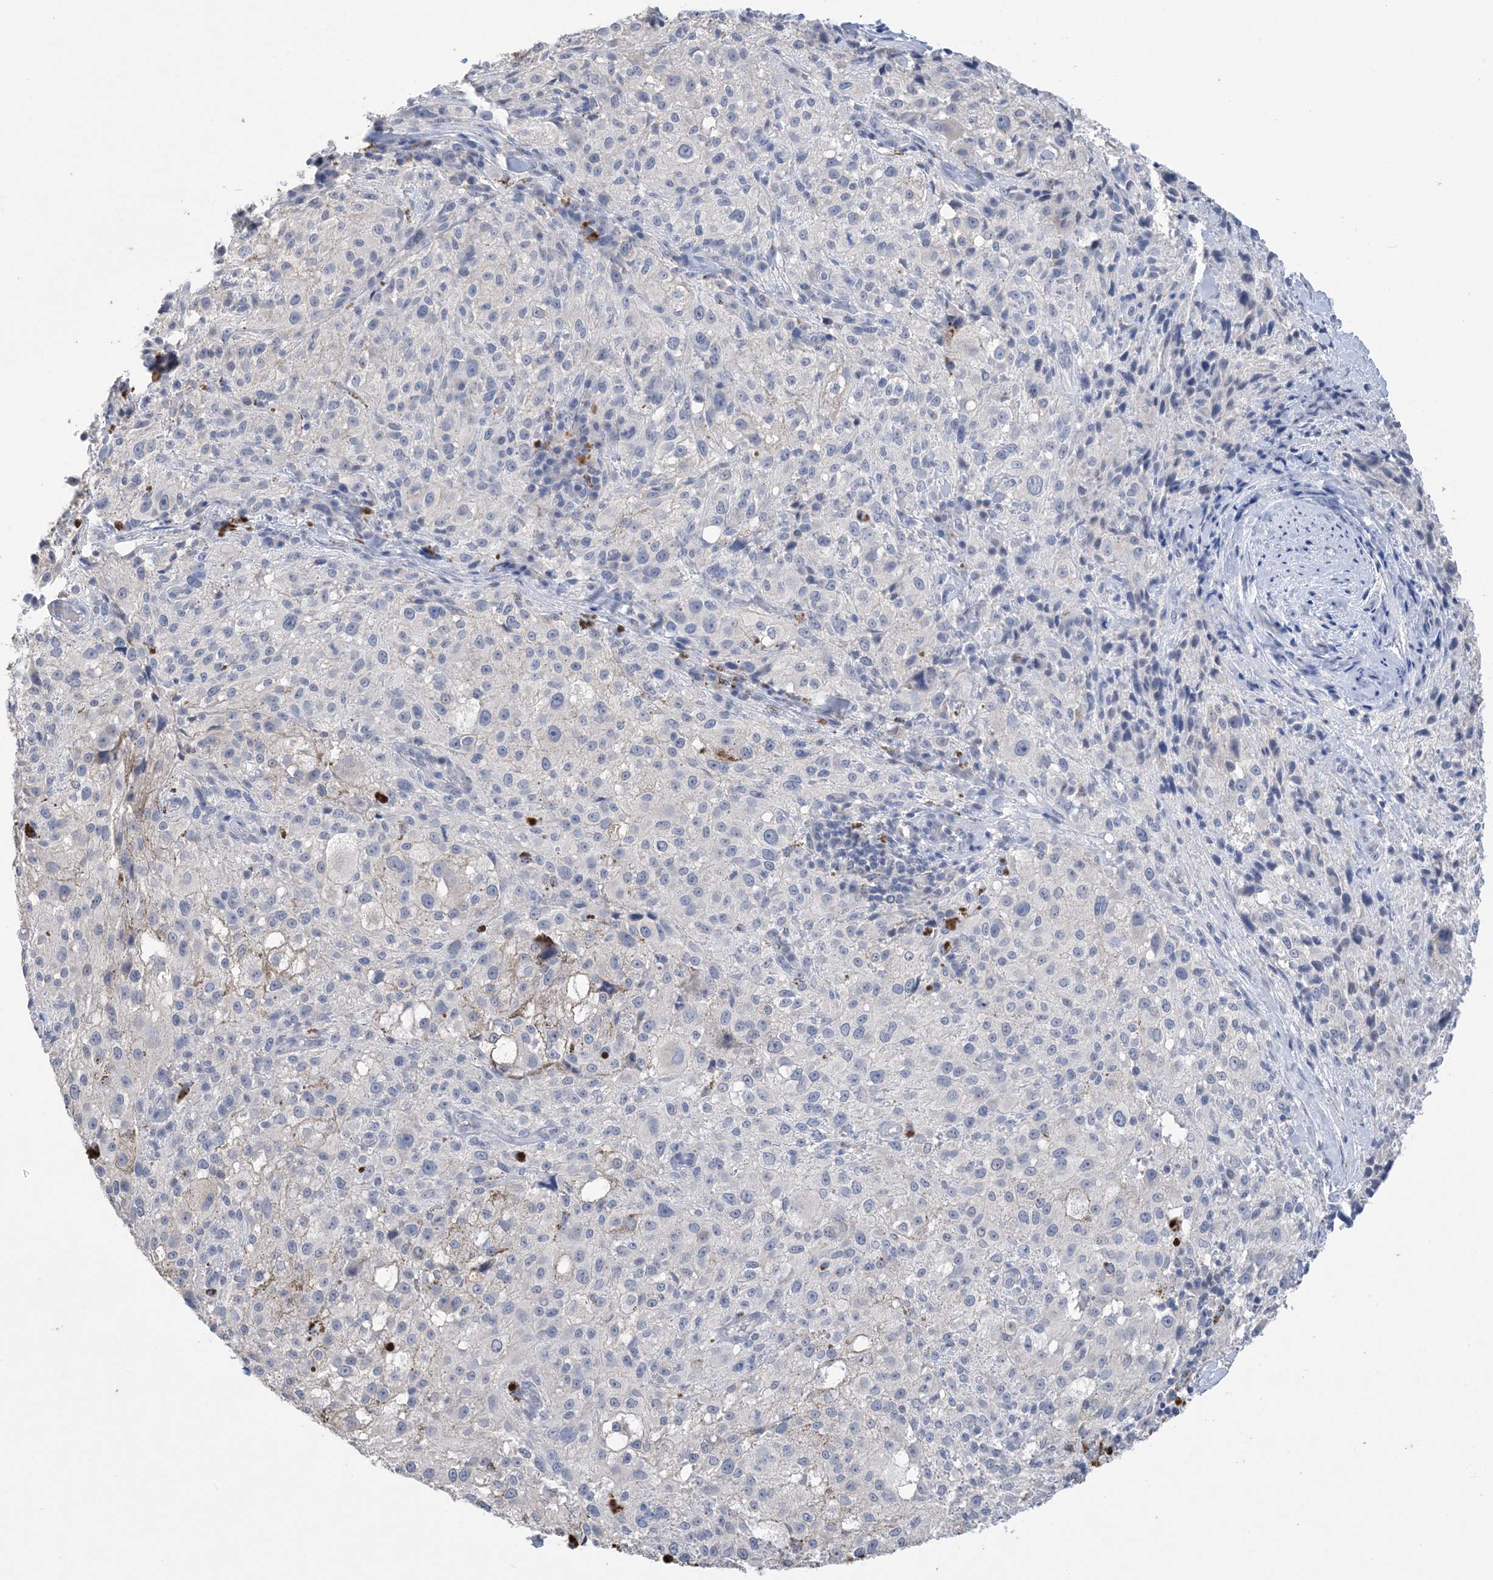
{"staining": {"intensity": "negative", "quantity": "none", "location": "none"}, "tissue": "melanoma", "cell_type": "Tumor cells", "image_type": "cancer", "snomed": [{"axis": "morphology", "description": "Necrosis, NOS"}, {"axis": "morphology", "description": "Malignant melanoma, NOS"}, {"axis": "topography", "description": "Skin"}], "caption": "High power microscopy photomicrograph of an immunohistochemistry (IHC) micrograph of malignant melanoma, revealing no significant expression in tumor cells.", "gene": "DSC3", "patient": {"sex": "female", "age": 87}}